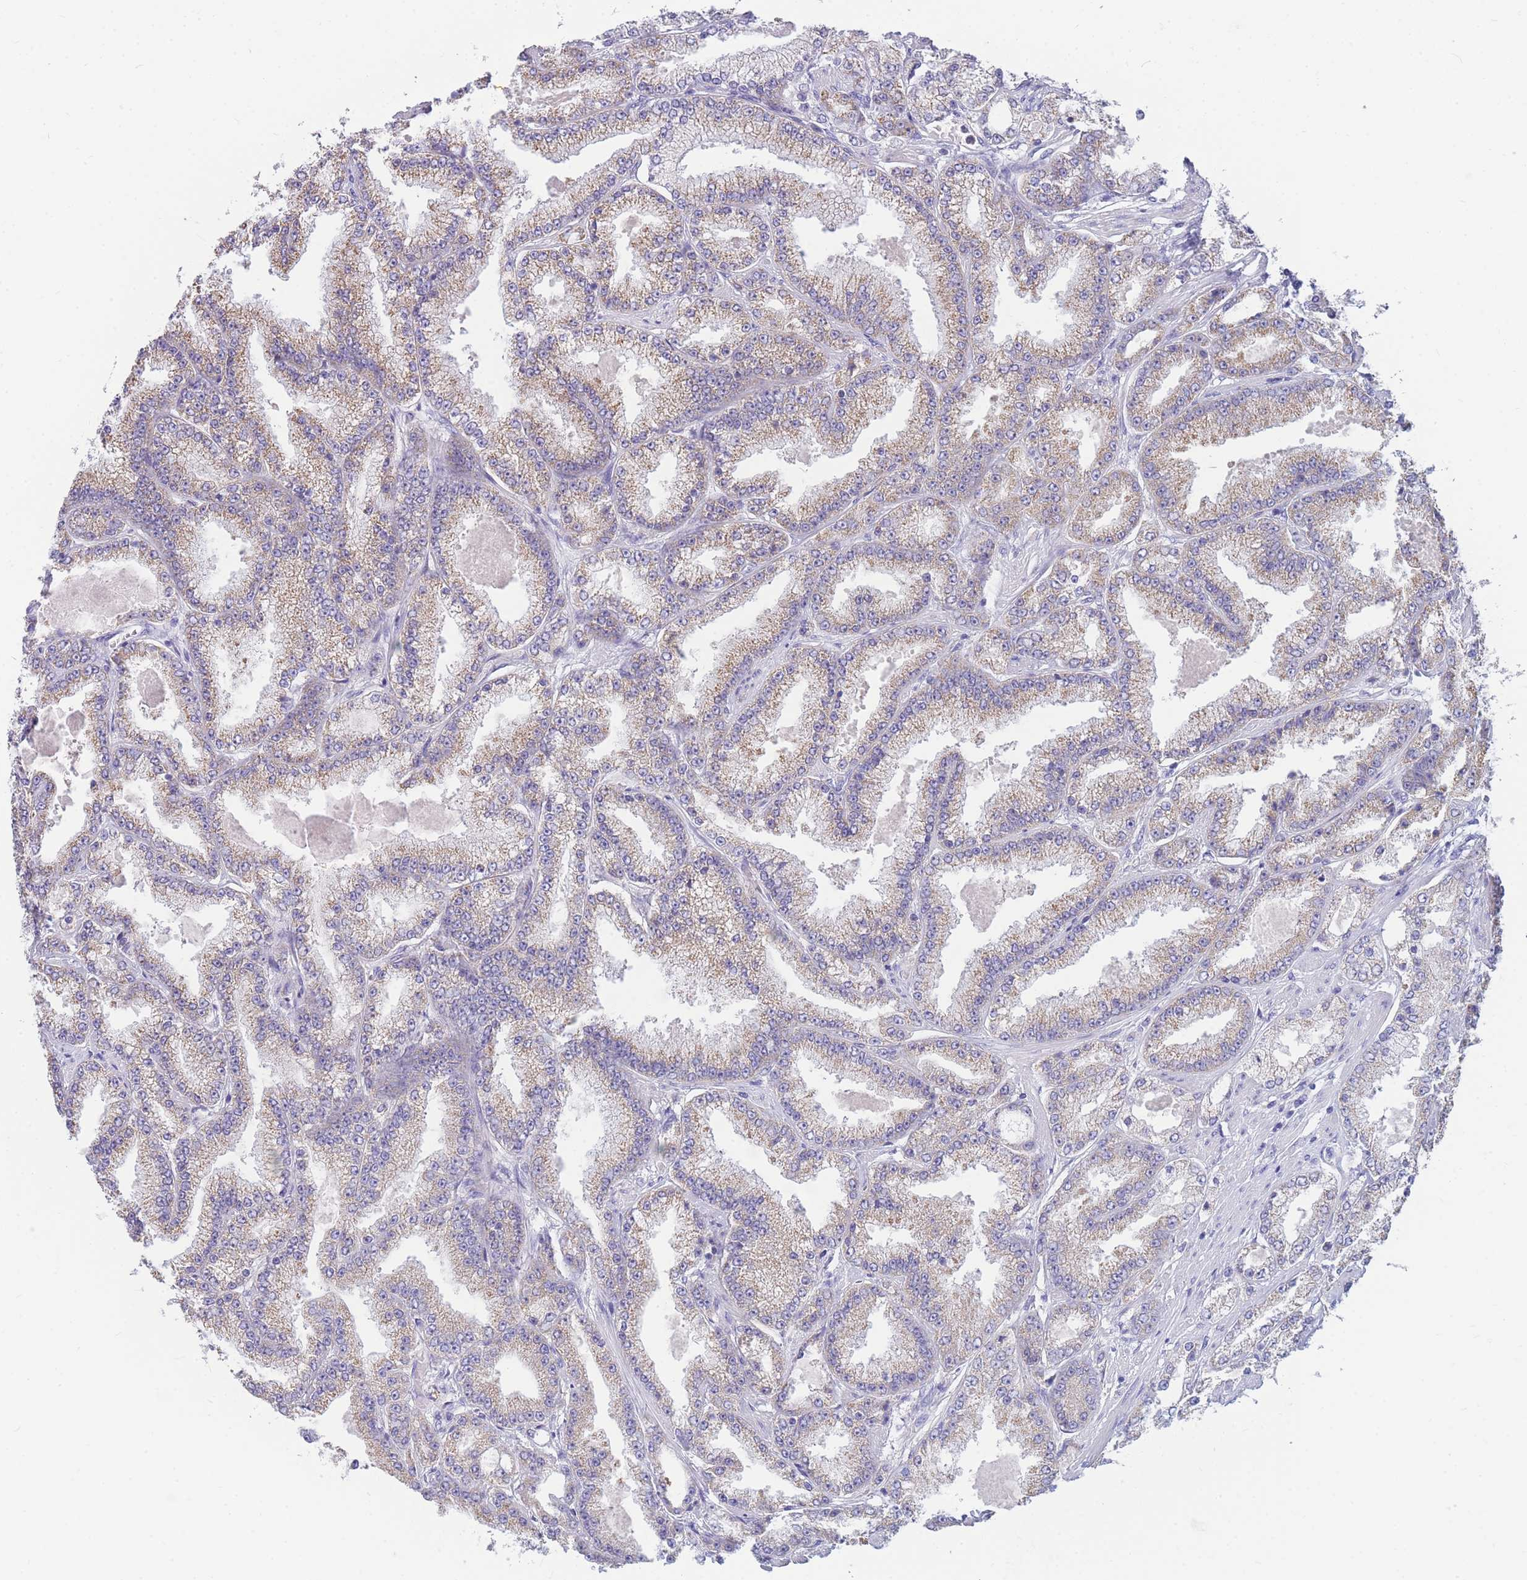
{"staining": {"intensity": "weak", "quantity": "25%-75%", "location": "cytoplasmic/membranous"}, "tissue": "prostate cancer", "cell_type": "Tumor cells", "image_type": "cancer", "snomed": [{"axis": "morphology", "description": "Adenocarcinoma, High grade"}, {"axis": "topography", "description": "Prostate"}], "caption": "Immunohistochemistry of human prostate cancer demonstrates low levels of weak cytoplasmic/membranous staining in about 25%-75% of tumor cells.", "gene": "DHRS11", "patient": {"sex": "male", "age": 68}}